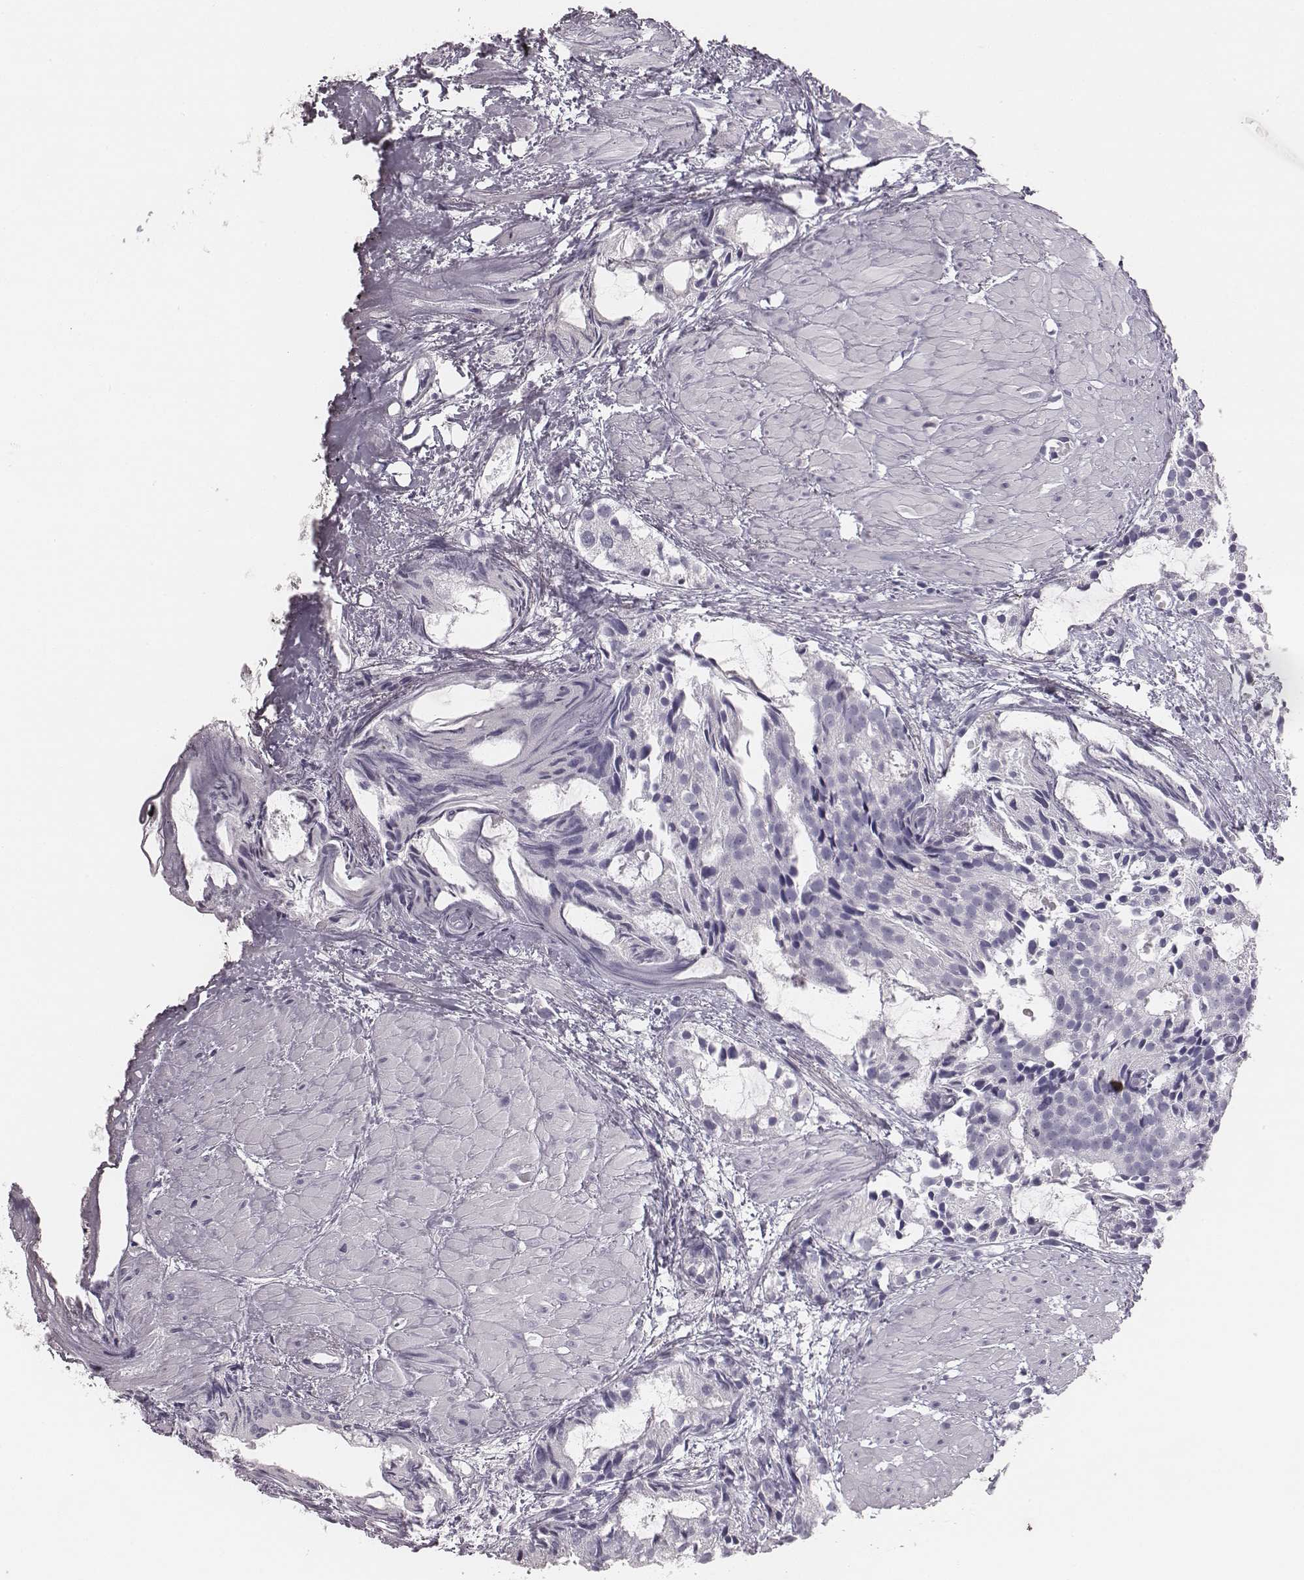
{"staining": {"intensity": "negative", "quantity": "none", "location": "none"}, "tissue": "prostate cancer", "cell_type": "Tumor cells", "image_type": "cancer", "snomed": [{"axis": "morphology", "description": "Adenocarcinoma, High grade"}, {"axis": "topography", "description": "Prostate"}], "caption": "Protein analysis of prostate adenocarcinoma (high-grade) demonstrates no significant expression in tumor cells.", "gene": "CSH1", "patient": {"sex": "male", "age": 79}}